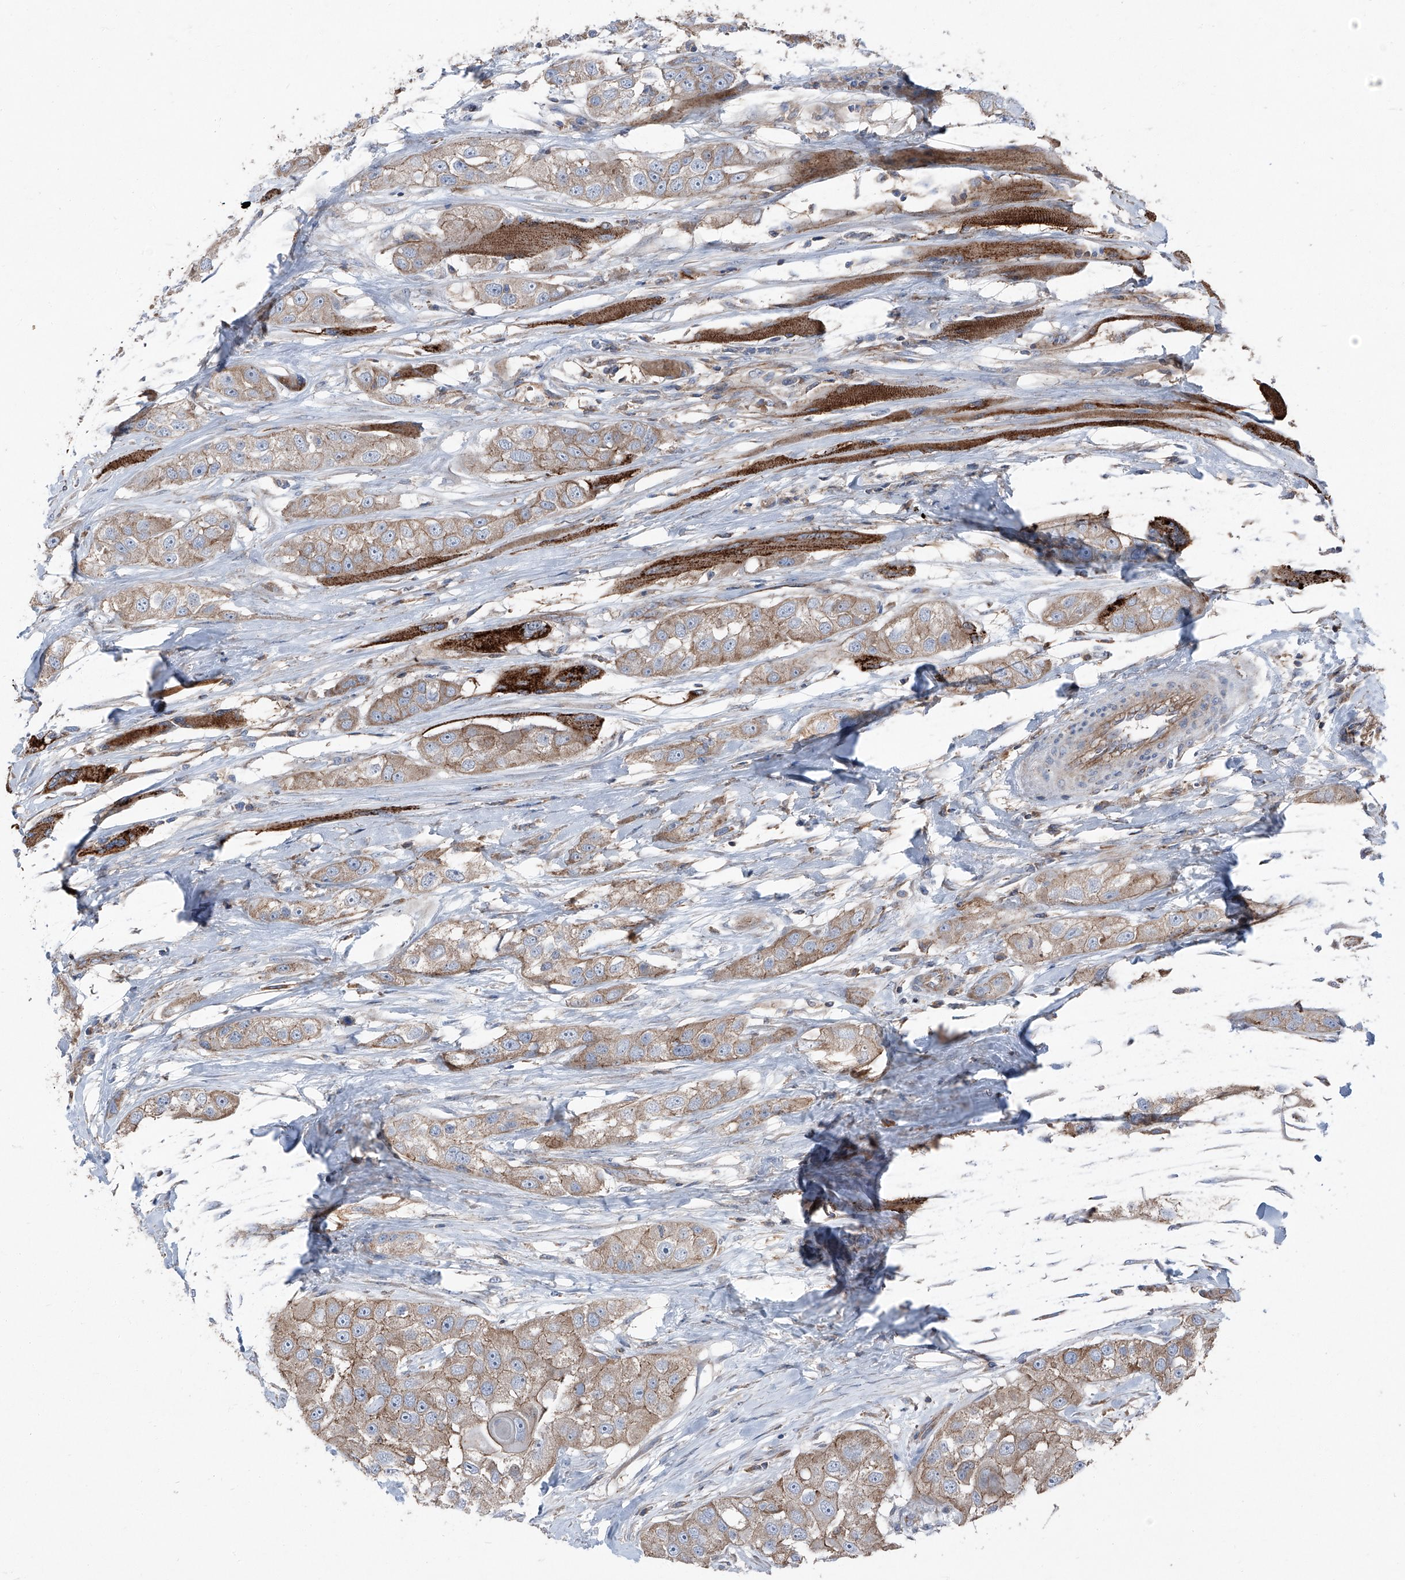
{"staining": {"intensity": "weak", "quantity": ">75%", "location": "cytoplasmic/membranous"}, "tissue": "head and neck cancer", "cell_type": "Tumor cells", "image_type": "cancer", "snomed": [{"axis": "morphology", "description": "Normal tissue, NOS"}, {"axis": "morphology", "description": "Squamous cell carcinoma, NOS"}, {"axis": "topography", "description": "Skeletal muscle"}, {"axis": "topography", "description": "Head-Neck"}], "caption": "Immunohistochemistry (IHC) micrograph of neoplastic tissue: human head and neck cancer (squamous cell carcinoma) stained using immunohistochemistry reveals low levels of weak protein expression localized specifically in the cytoplasmic/membranous of tumor cells, appearing as a cytoplasmic/membranous brown color.", "gene": "GPR142", "patient": {"sex": "male", "age": 51}}